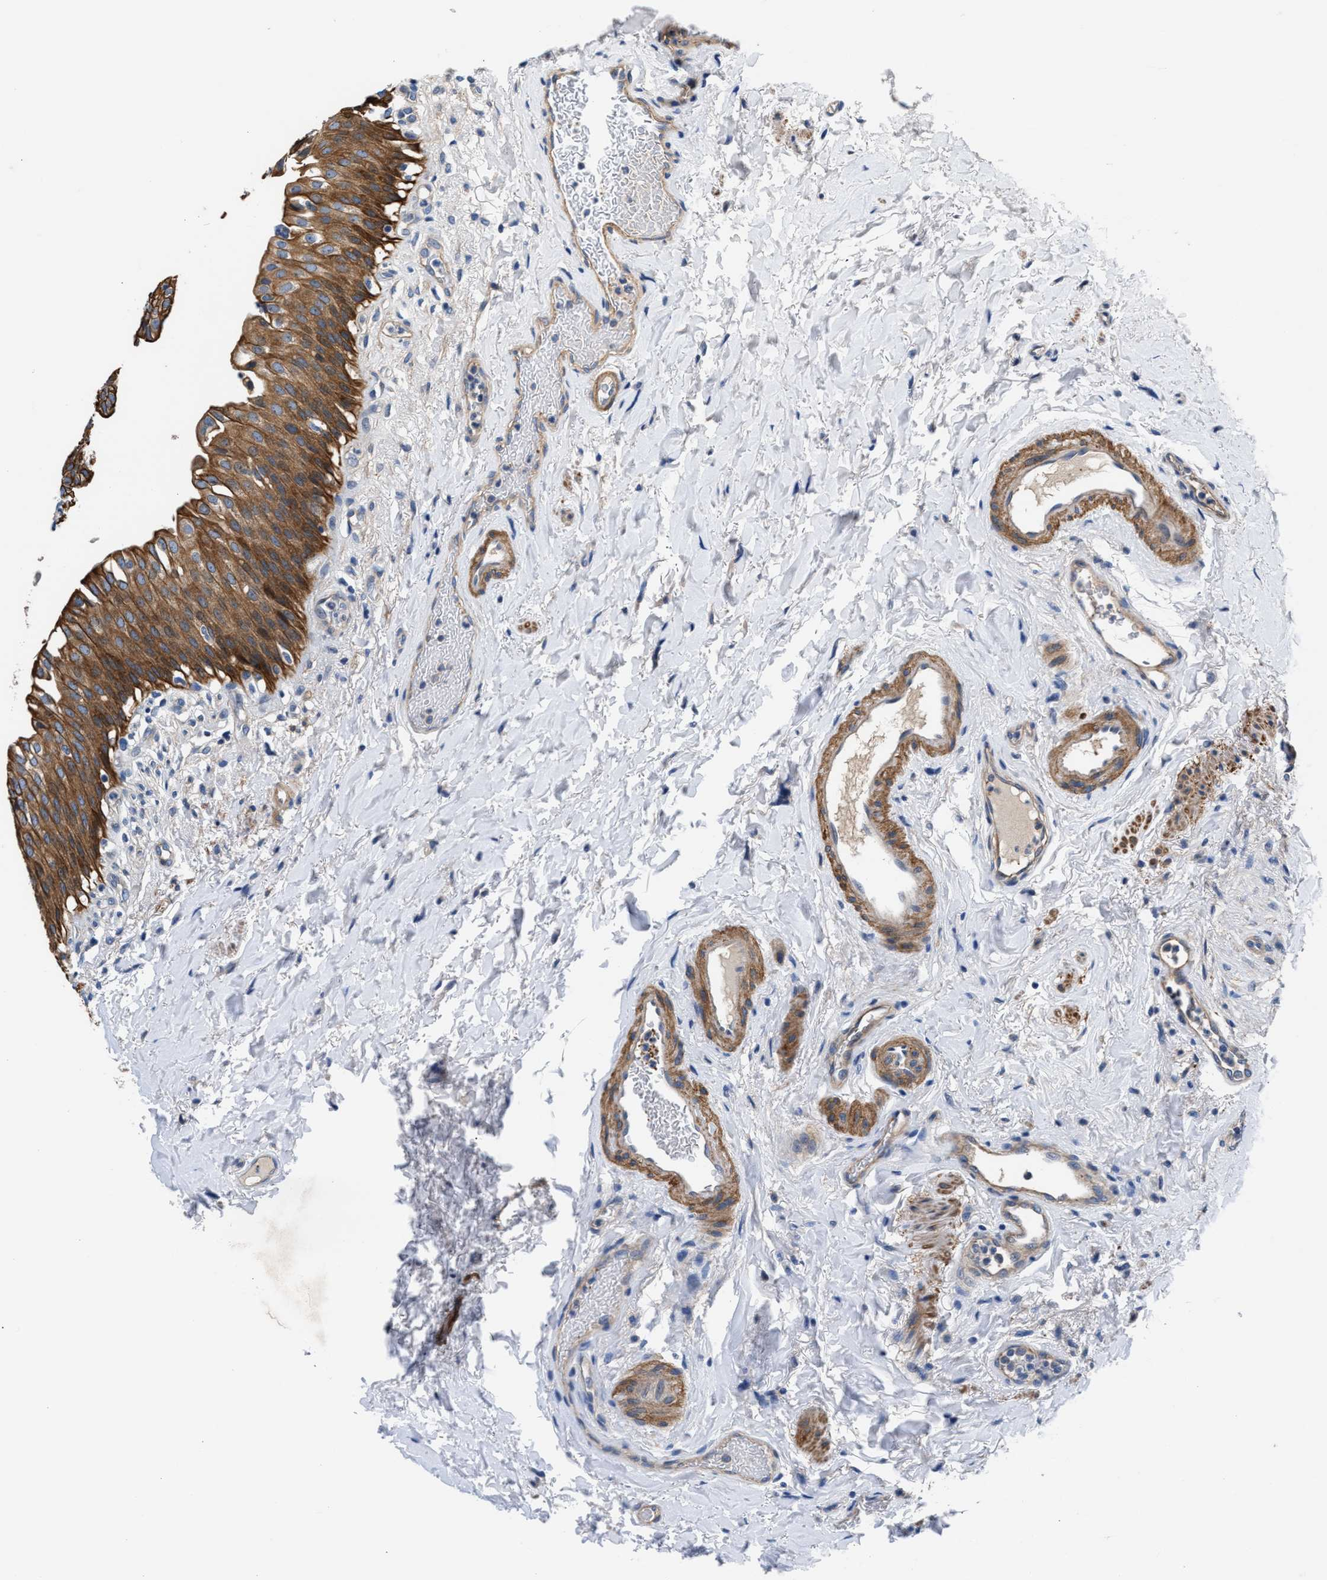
{"staining": {"intensity": "moderate", "quantity": ">75%", "location": "cytoplasmic/membranous"}, "tissue": "urinary bladder", "cell_type": "Urothelial cells", "image_type": "normal", "snomed": [{"axis": "morphology", "description": "Normal tissue, NOS"}, {"axis": "topography", "description": "Urinary bladder"}], "caption": "Immunohistochemistry of unremarkable urinary bladder shows medium levels of moderate cytoplasmic/membranous expression in about >75% of urothelial cells.", "gene": "PARG", "patient": {"sex": "female", "age": 60}}